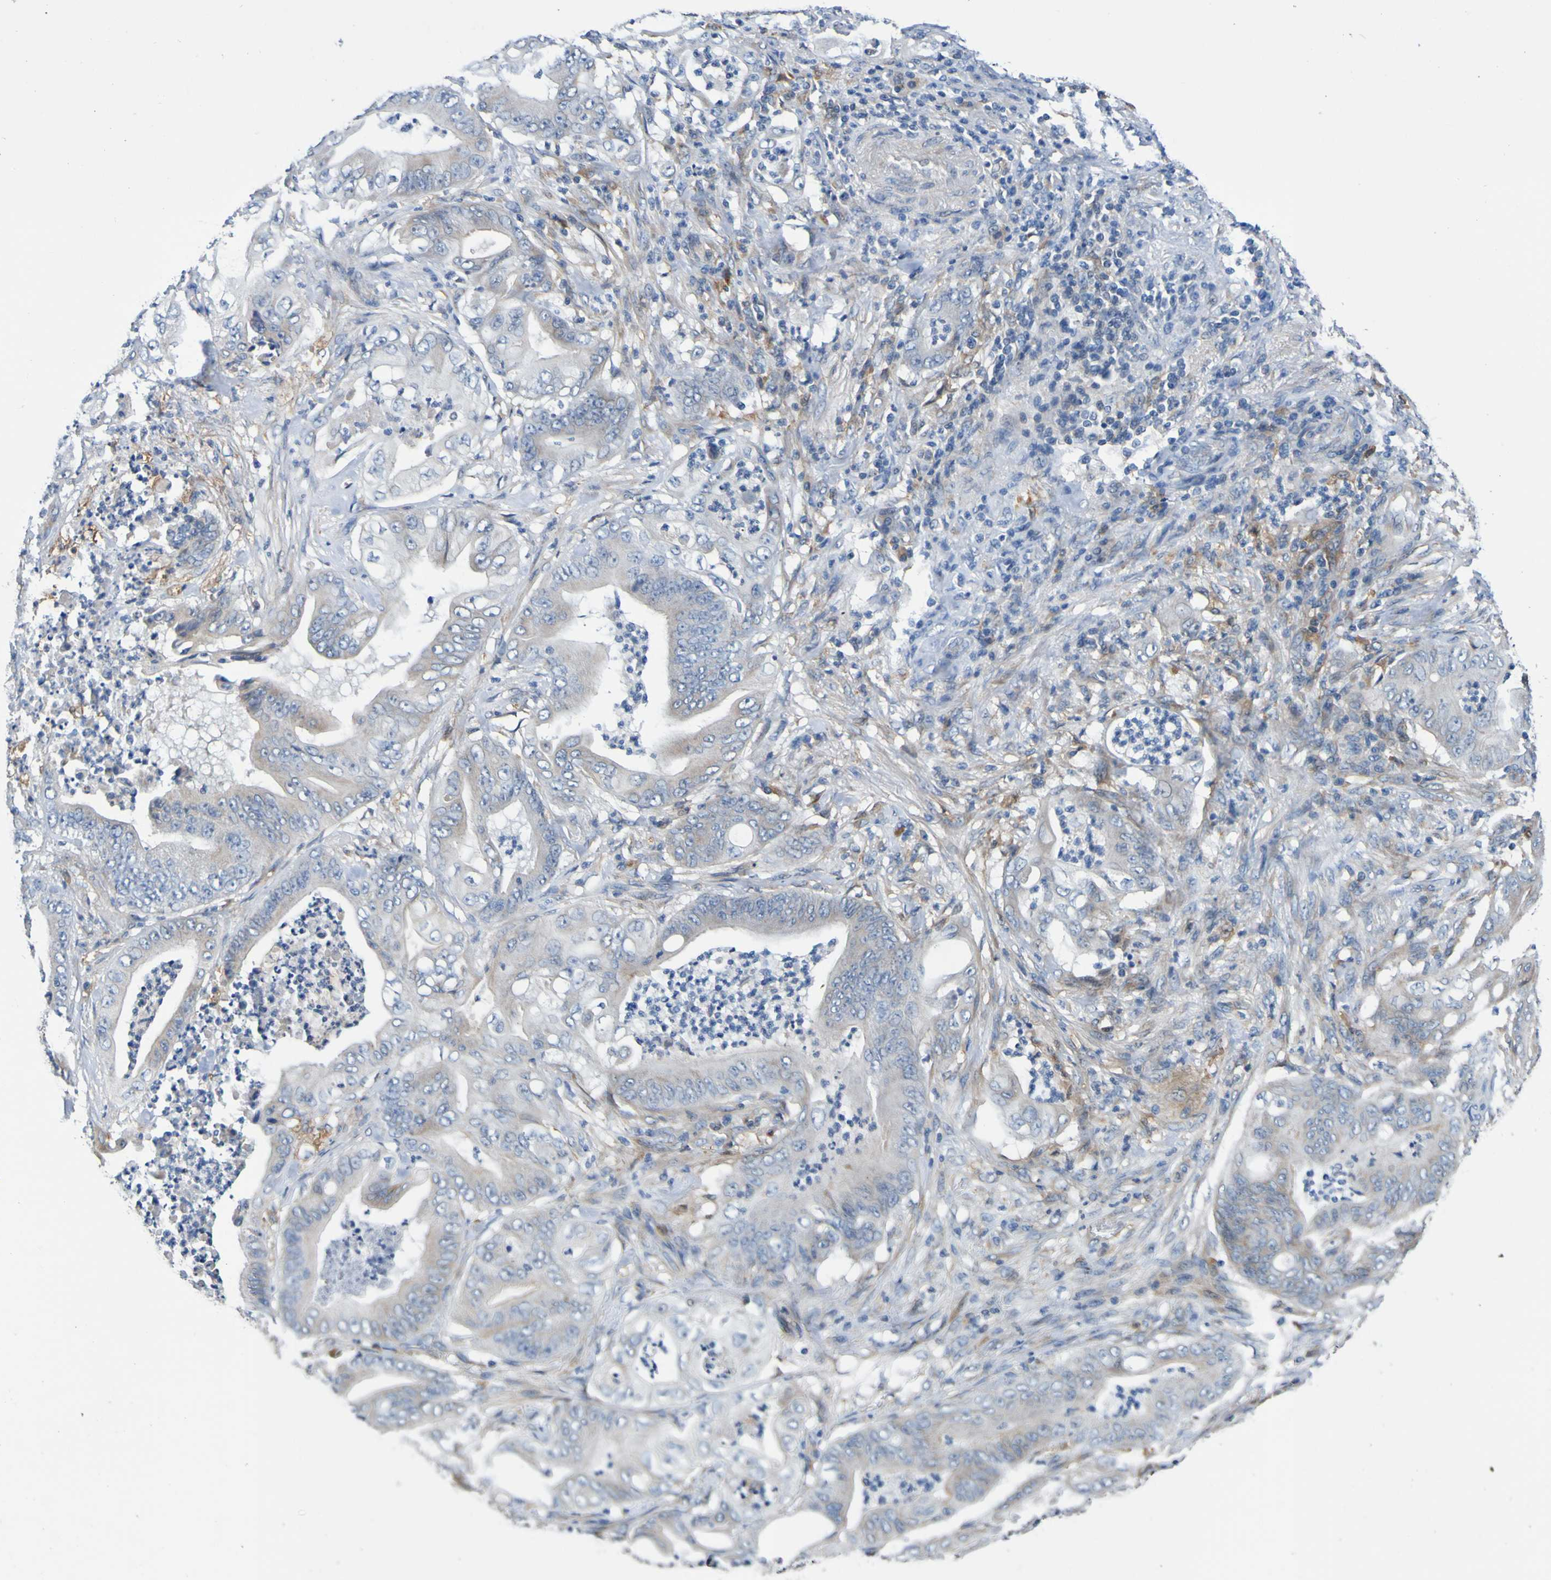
{"staining": {"intensity": "weak", "quantity": ">75%", "location": "cytoplasmic/membranous"}, "tissue": "stomach cancer", "cell_type": "Tumor cells", "image_type": "cancer", "snomed": [{"axis": "morphology", "description": "Adenocarcinoma, NOS"}, {"axis": "topography", "description": "Stomach"}], "caption": "Brown immunohistochemical staining in adenocarcinoma (stomach) shows weak cytoplasmic/membranous positivity in approximately >75% of tumor cells.", "gene": "METAP2", "patient": {"sex": "female", "age": 73}}